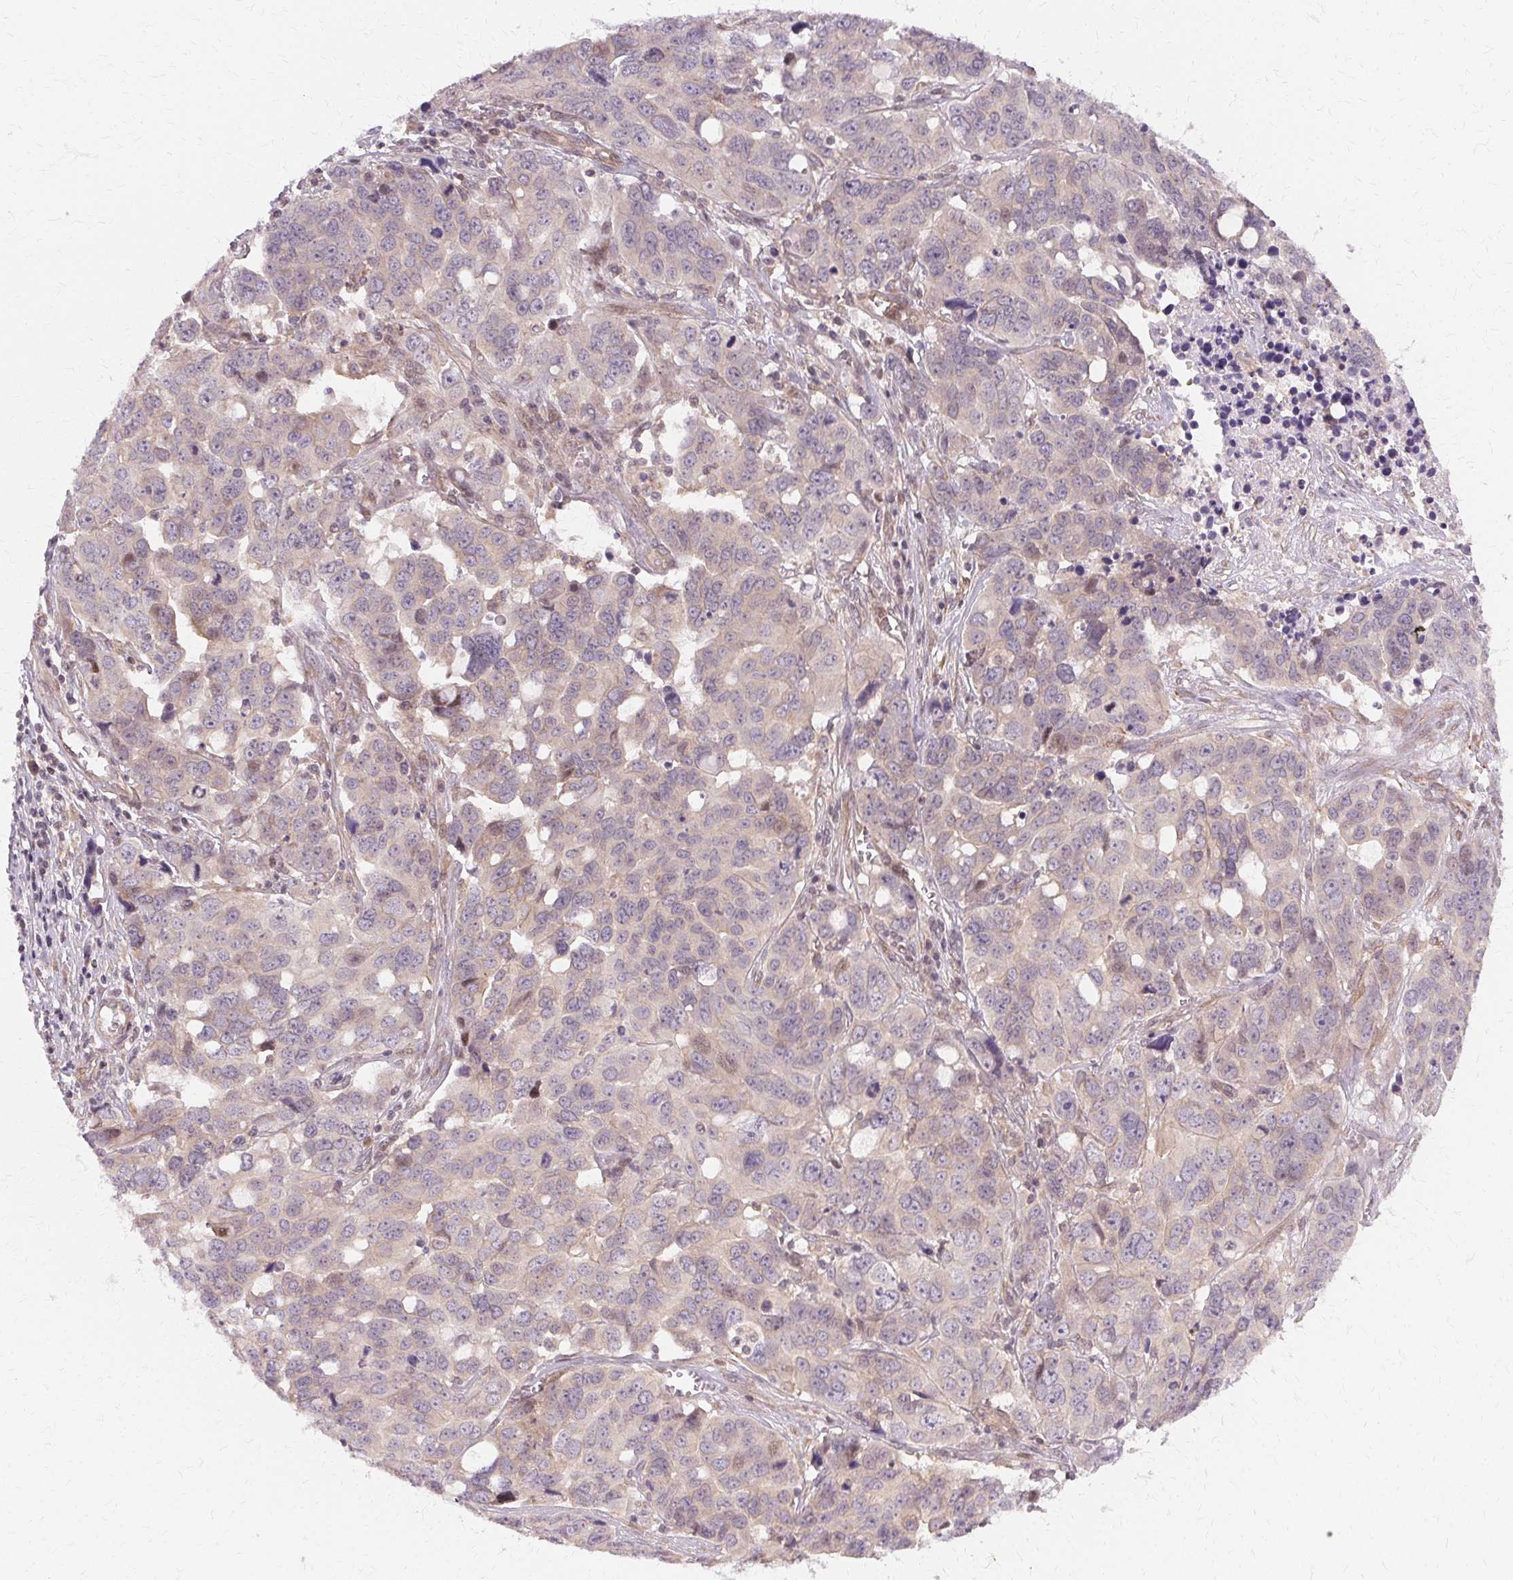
{"staining": {"intensity": "negative", "quantity": "none", "location": "none"}, "tissue": "ovarian cancer", "cell_type": "Tumor cells", "image_type": "cancer", "snomed": [{"axis": "morphology", "description": "Carcinoma, endometroid"}, {"axis": "topography", "description": "Ovary"}], "caption": "The micrograph demonstrates no staining of tumor cells in ovarian endometroid carcinoma.", "gene": "USP8", "patient": {"sex": "female", "age": 78}}